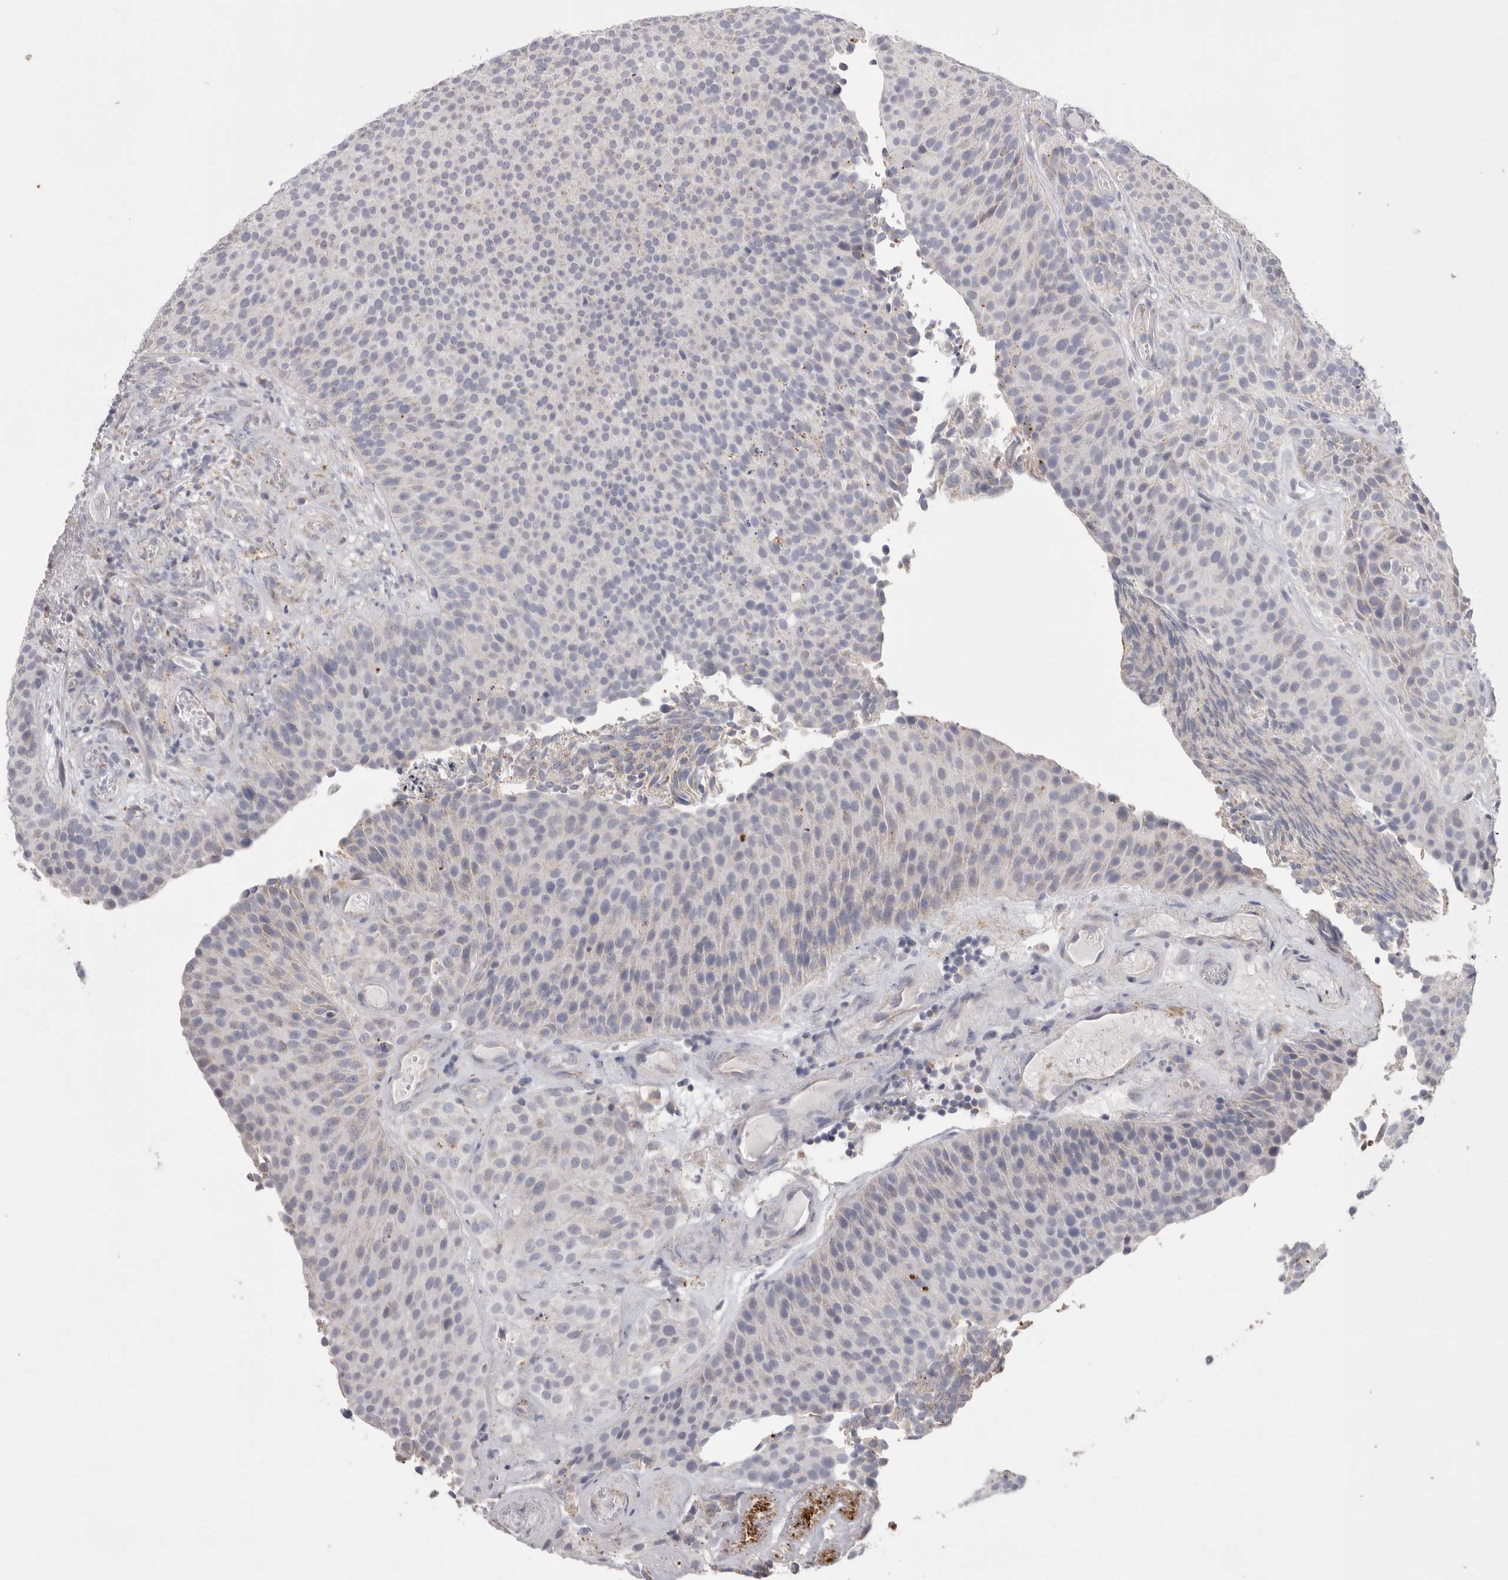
{"staining": {"intensity": "negative", "quantity": "none", "location": "none"}, "tissue": "urothelial cancer", "cell_type": "Tumor cells", "image_type": "cancer", "snomed": [{"axis": "morphology", "description": "Urothelial carcinoma, Low grade"}, {"axis": "topography", "description": "Urinary bladder"}], "caption": "A micrograph of urothelial cancer stained for a protein displays no brown staining in tumor cells.", "gene": "VDAC3", "patient": {"sex": "male", "age": 86}}